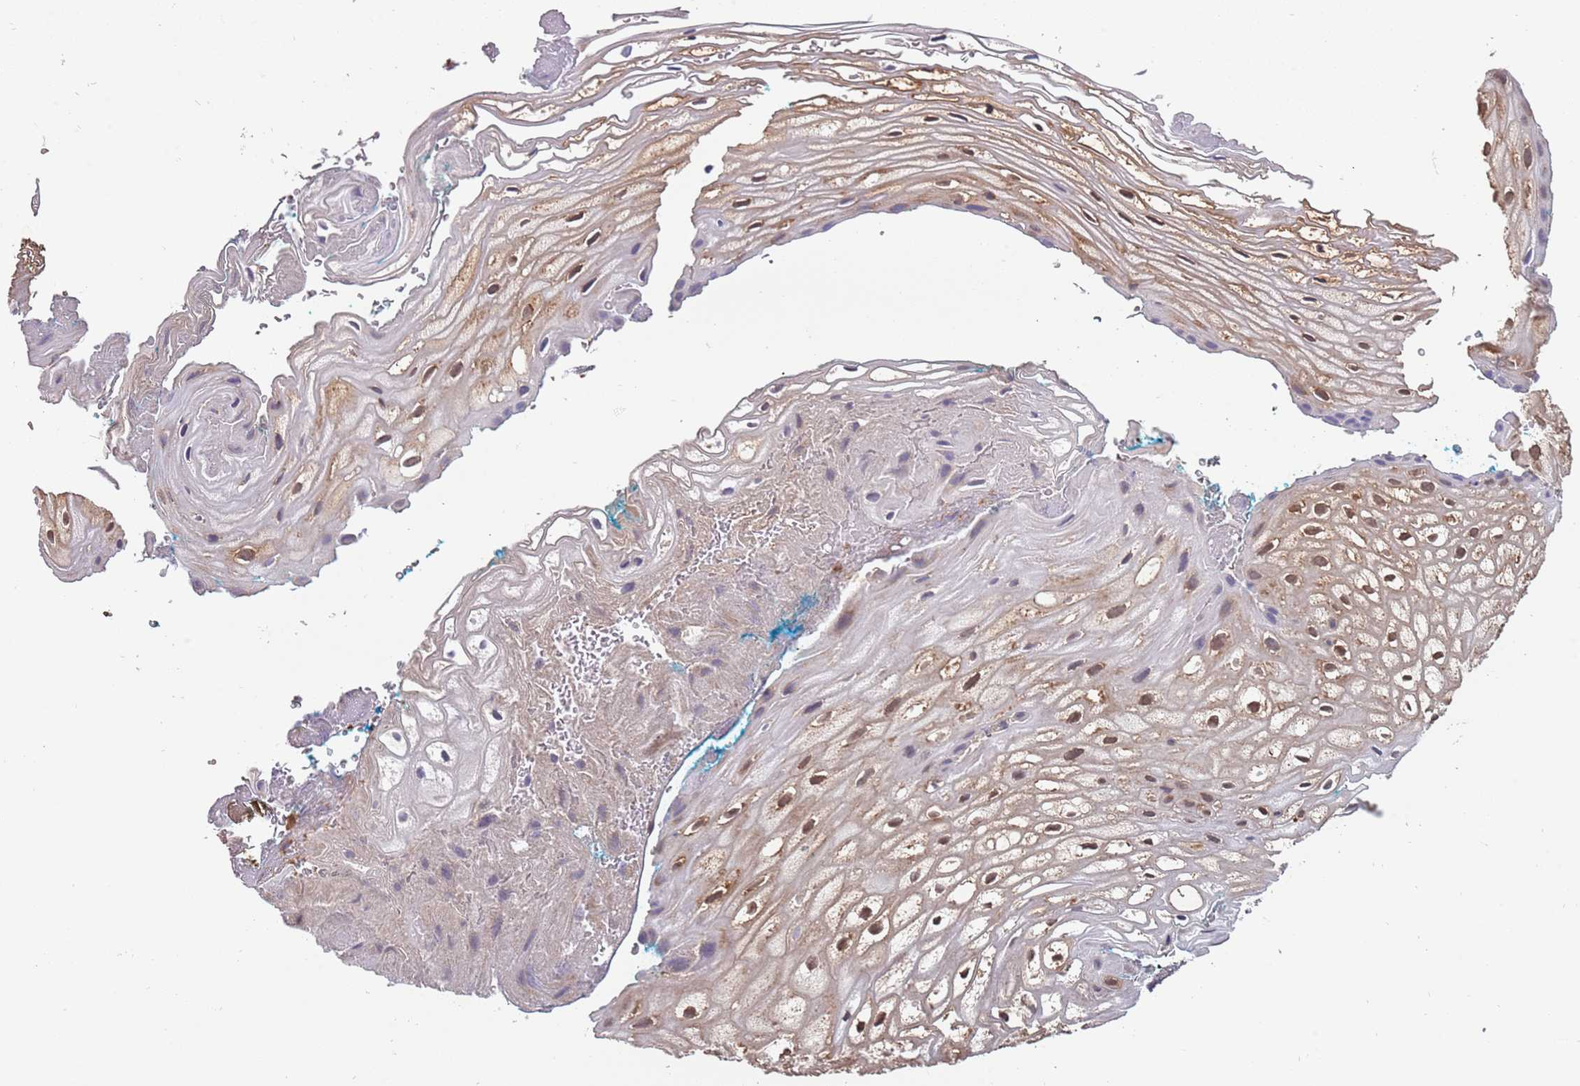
{"staining": {"intensity": "moderate", "quantity": ">75%", "location": "cytoplasmic/membranous"}, "tissue": "vagina", "cell_type": "Squamous epithelial cells", "image_type": "normal", "snomed": [{"axis": "morphology", "description": "Normal tissue, NOS"}, {"axis": "morphology", "description": "Adenocarcinoma, NOS"}, {"axis": "topography", "description": "Rectum"}, {"axis": "topography", "description": "Vagina"}], "caption": "Squamous epithelial cells demonstrate medium levels of moderate cytoplasmic/membranous staining in approximately >75% of cells in benign human vagina.", "gene": "COG4", "patient": {"sex": "female", "age": 71}}